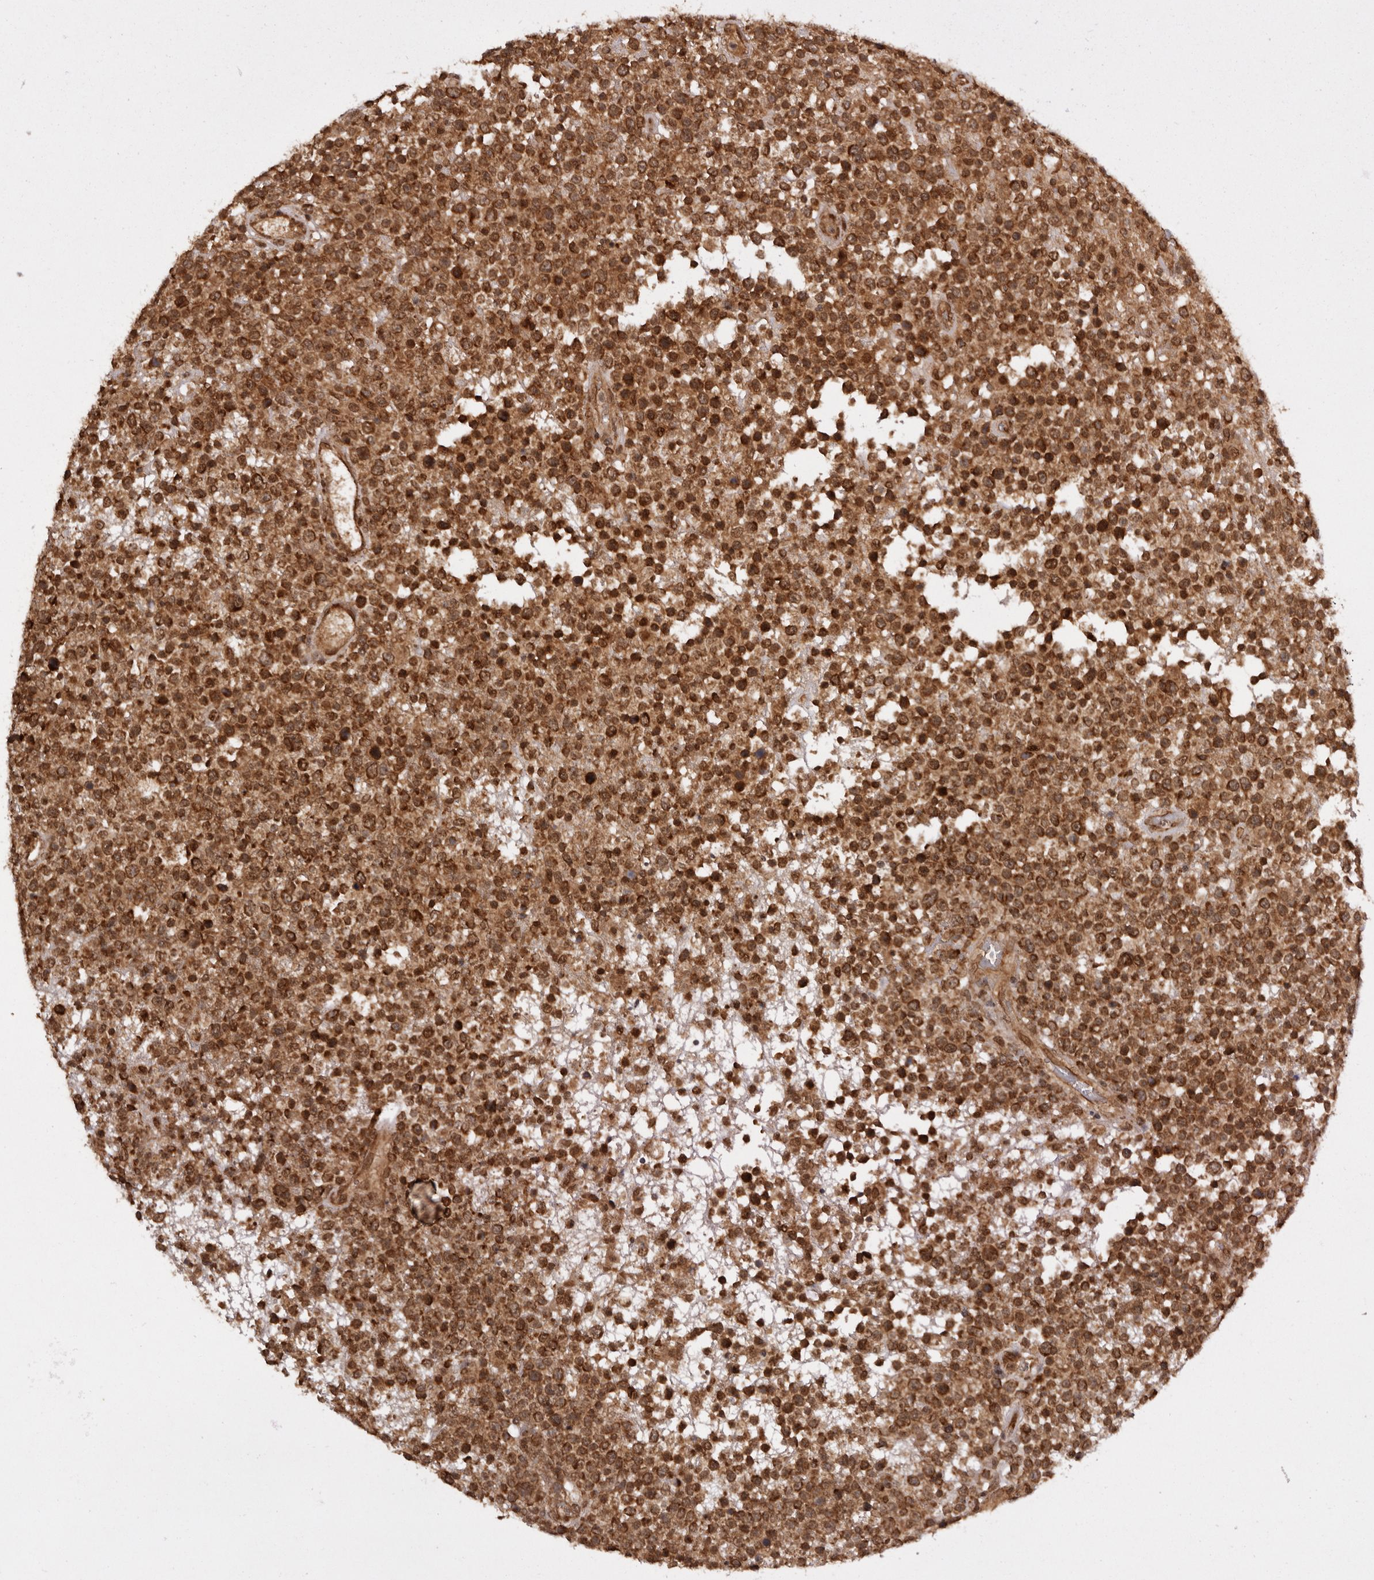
{"staining": {"intensity": "strong", "quantity": ">75%", "location": "cytoplasmic/membranous,nuclear"}, "tissue": "lymphoma", "cell_type": "Tumor cells", "image_type": "cancer", "snomed": [{"axis": "morphology", "description": "Malignant lymphoma, non-Hodgkin's type, High grade"}, {"axis": "topography", "description": "Colon"}], "caption": "A brown stain highlights strong cytoplasmic/membranous and nuclear expression of a protein in human lymphoma tumor cells. The staining is performed using DAB (3,3'-diaminobenzidine) brown chromogen to label protein expression. The nuclei are counter-stained blue using hematoxylin.", "gene": "TARS2", "patient": {"sex": "female", "age": 53}}